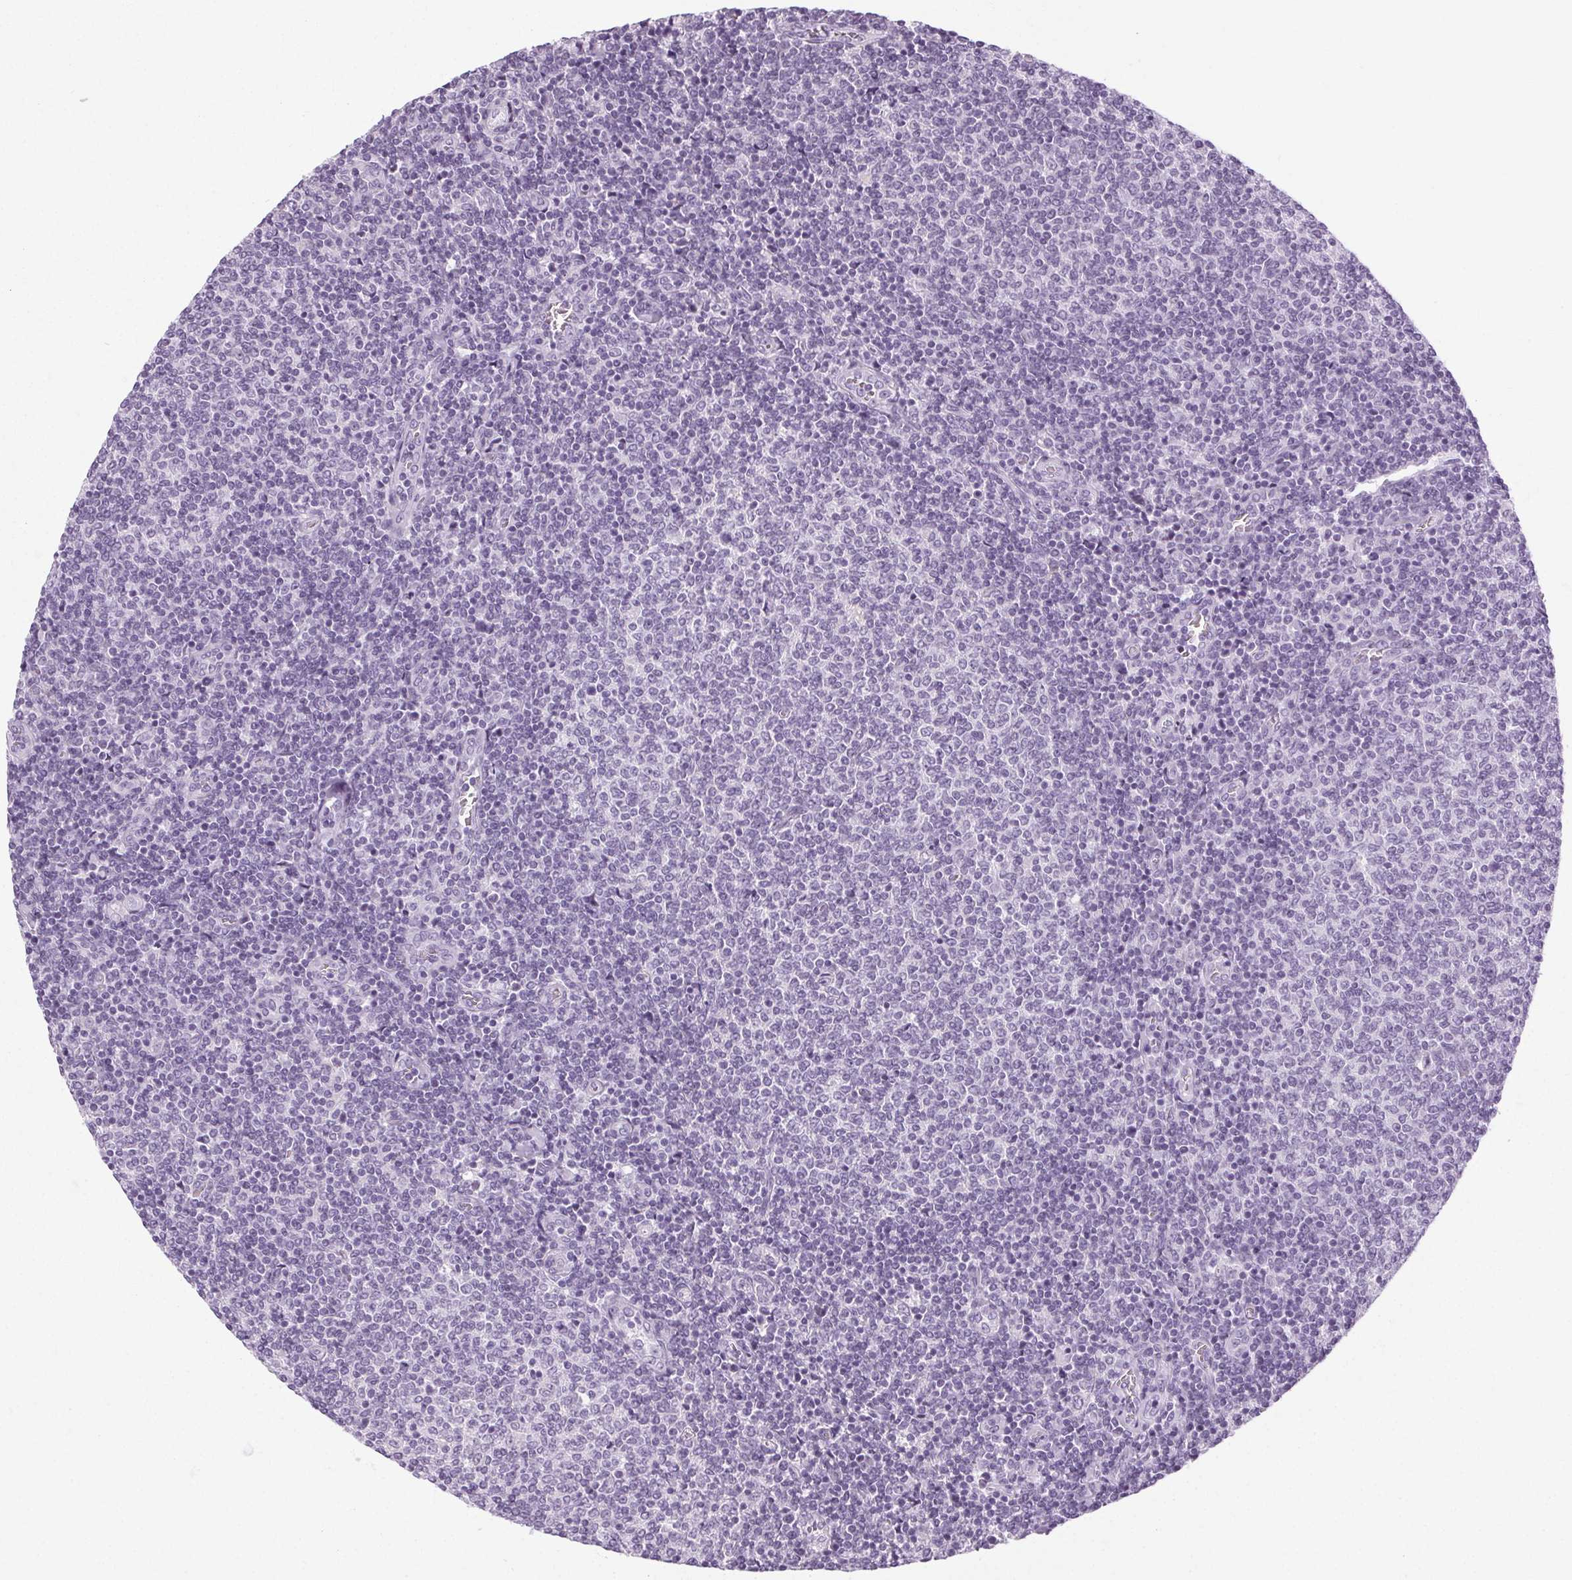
{"staining": {"intensity": "negative", "quantity": "none", "location": "none"}, "tissue": "lymphoma", "cell_type": "Tumor cells", "image_type": "cancer", "snomed": [{"axis": "morphology", "description": "Malignant lymphoma, non-Hodgkin's type, Low grade"}, {"axis": "topography", "description": "Lymph node"}], "caption": "Immunohistochemistry (IHC) micrograph of human lymphoma stained for a protein (brown), which shows no expression in tumor cells.", "gene": "POMC", "patient": {"sex": "male", "age": 52}}